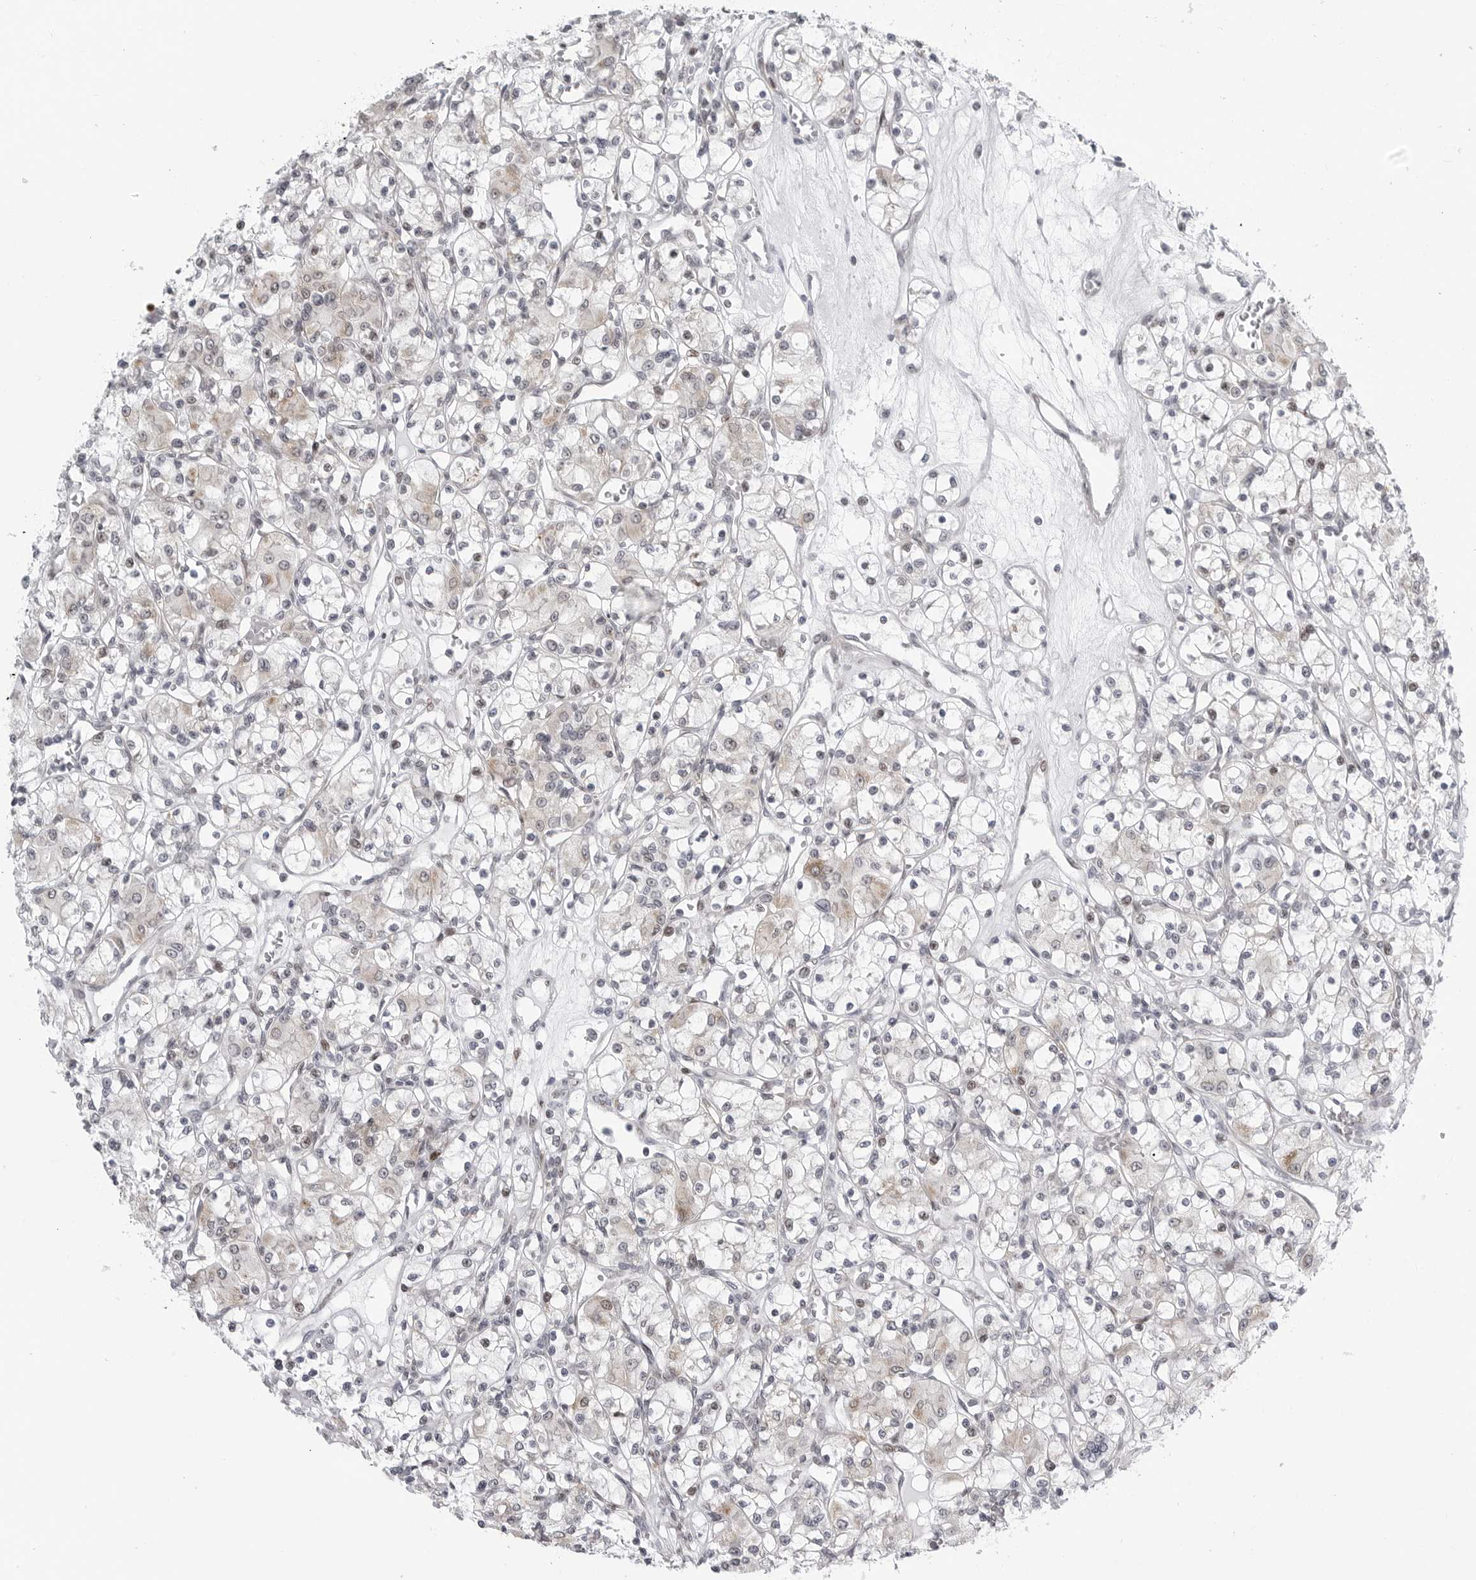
{"staining": {"intensity": "weak", "quantity": "<25%", "location": "cytoplasmic/membranous"}, "tissue": "renal cancer", "cell_type": "Tumor cells", "image_type": "cancer", "snomed": [{"axis": "morphology", "description": "Adenocarcinoma, NOS"}, {"axis": "topography", "description": "Kidney"}], "caption": "A micrograph of human renal cancer is negative for staining in tumor cells. Brightfield microscopy of immunohistochemistry (IHC) stained with DAB (3,3'-diaminobenzidine) (brown) and hematoxylin (blue), captured at high magnification.", "gene": "FAM135B", "patient": {"sex": "female", "age": 59}}